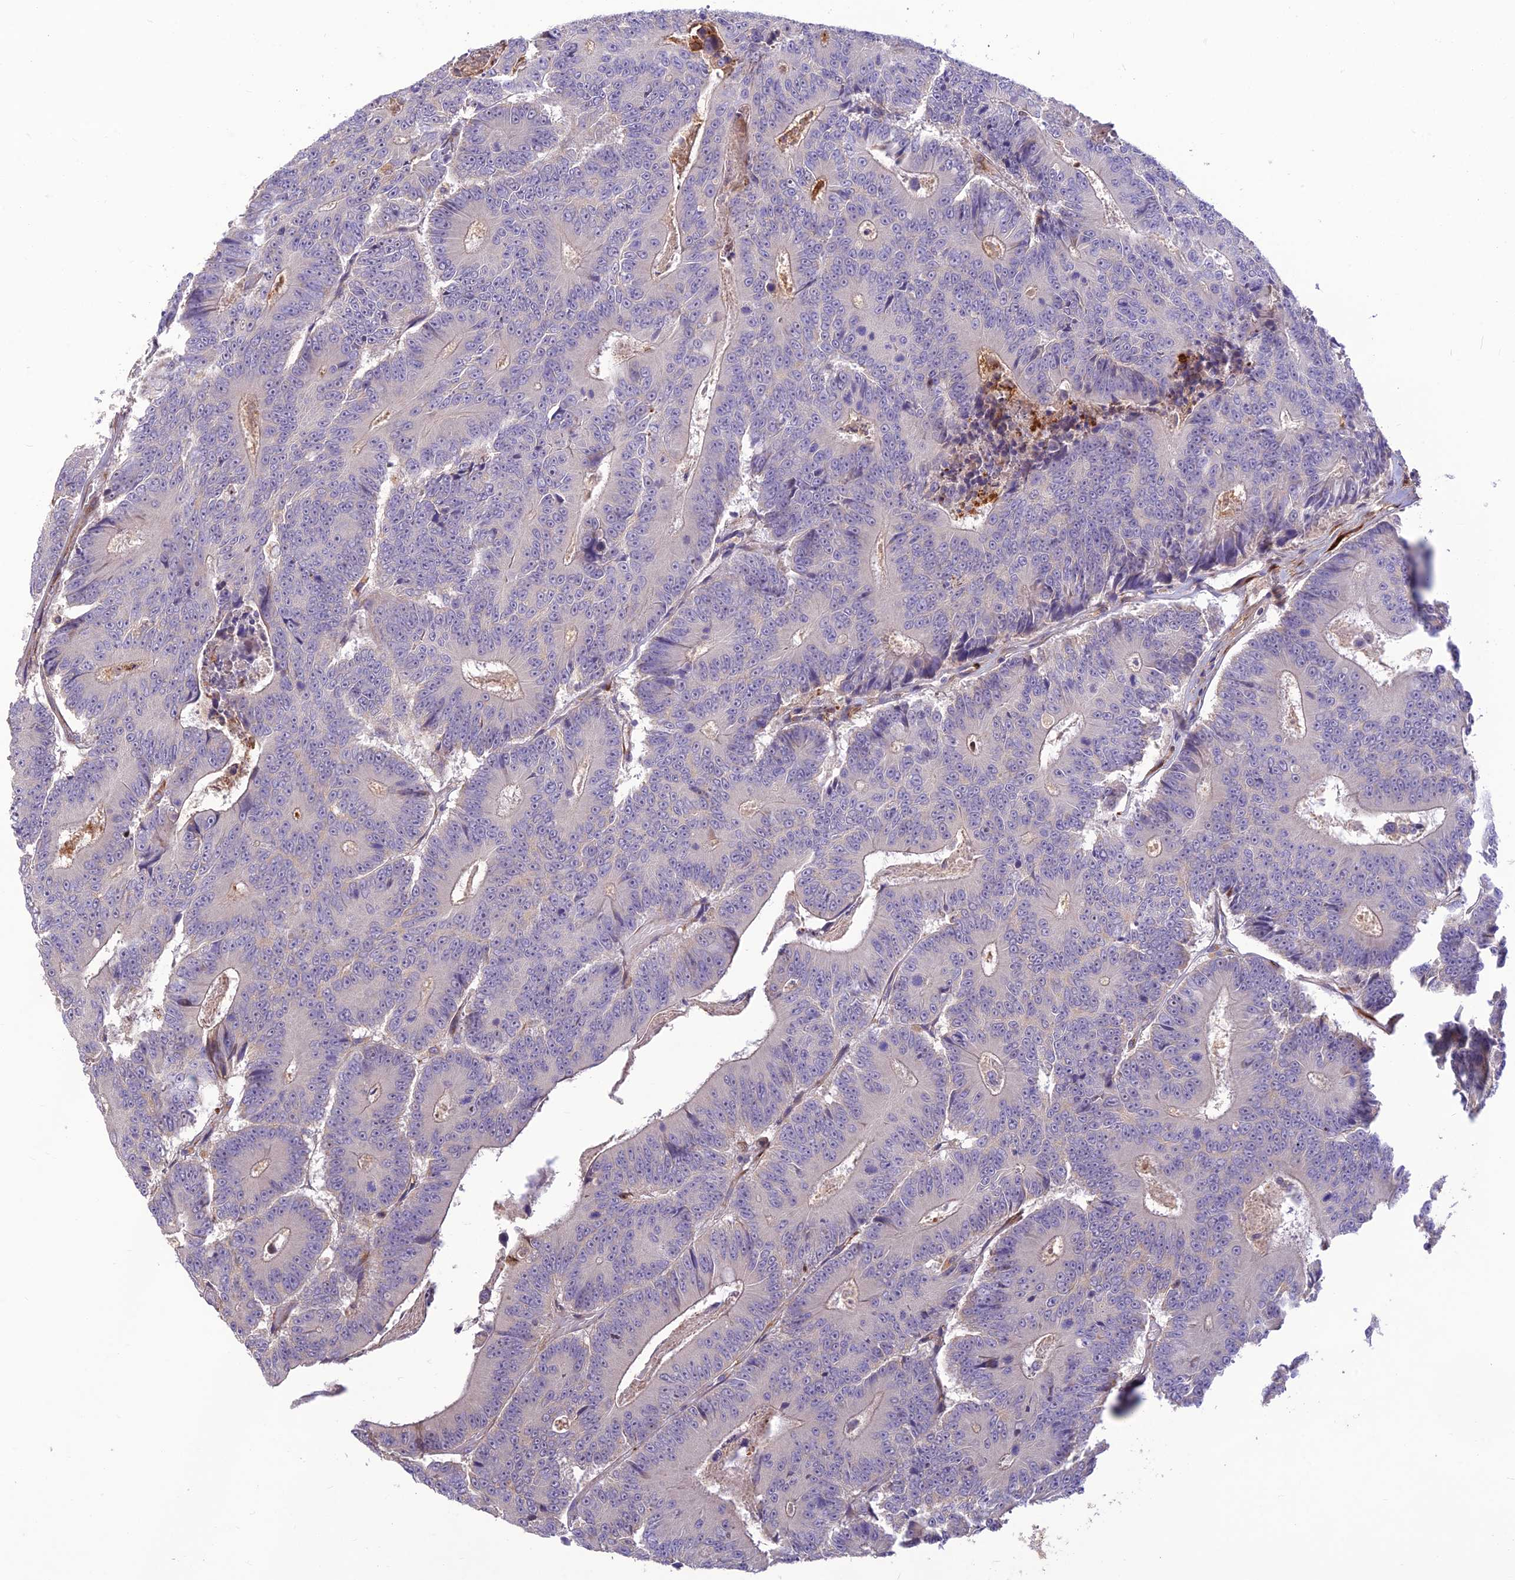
{"staining": {"intensity": "negative", "quantity": "none", "location": "none"}, "tissue": "colorectal cancer", "cell_type": "Tumor cells", "image_type": "cancer", "snomed": [{"axis": "morphology", "description": "Adenocarcinoma, NOS"}, {"axis": "topography", "description": "Colon"}], "caption": "Image shows no significant protein positivity in tumor cells of colorectal adenocarcinoma.", "gene": "ST8SIA5", "patient": {"sex": "male", "age": 83}}